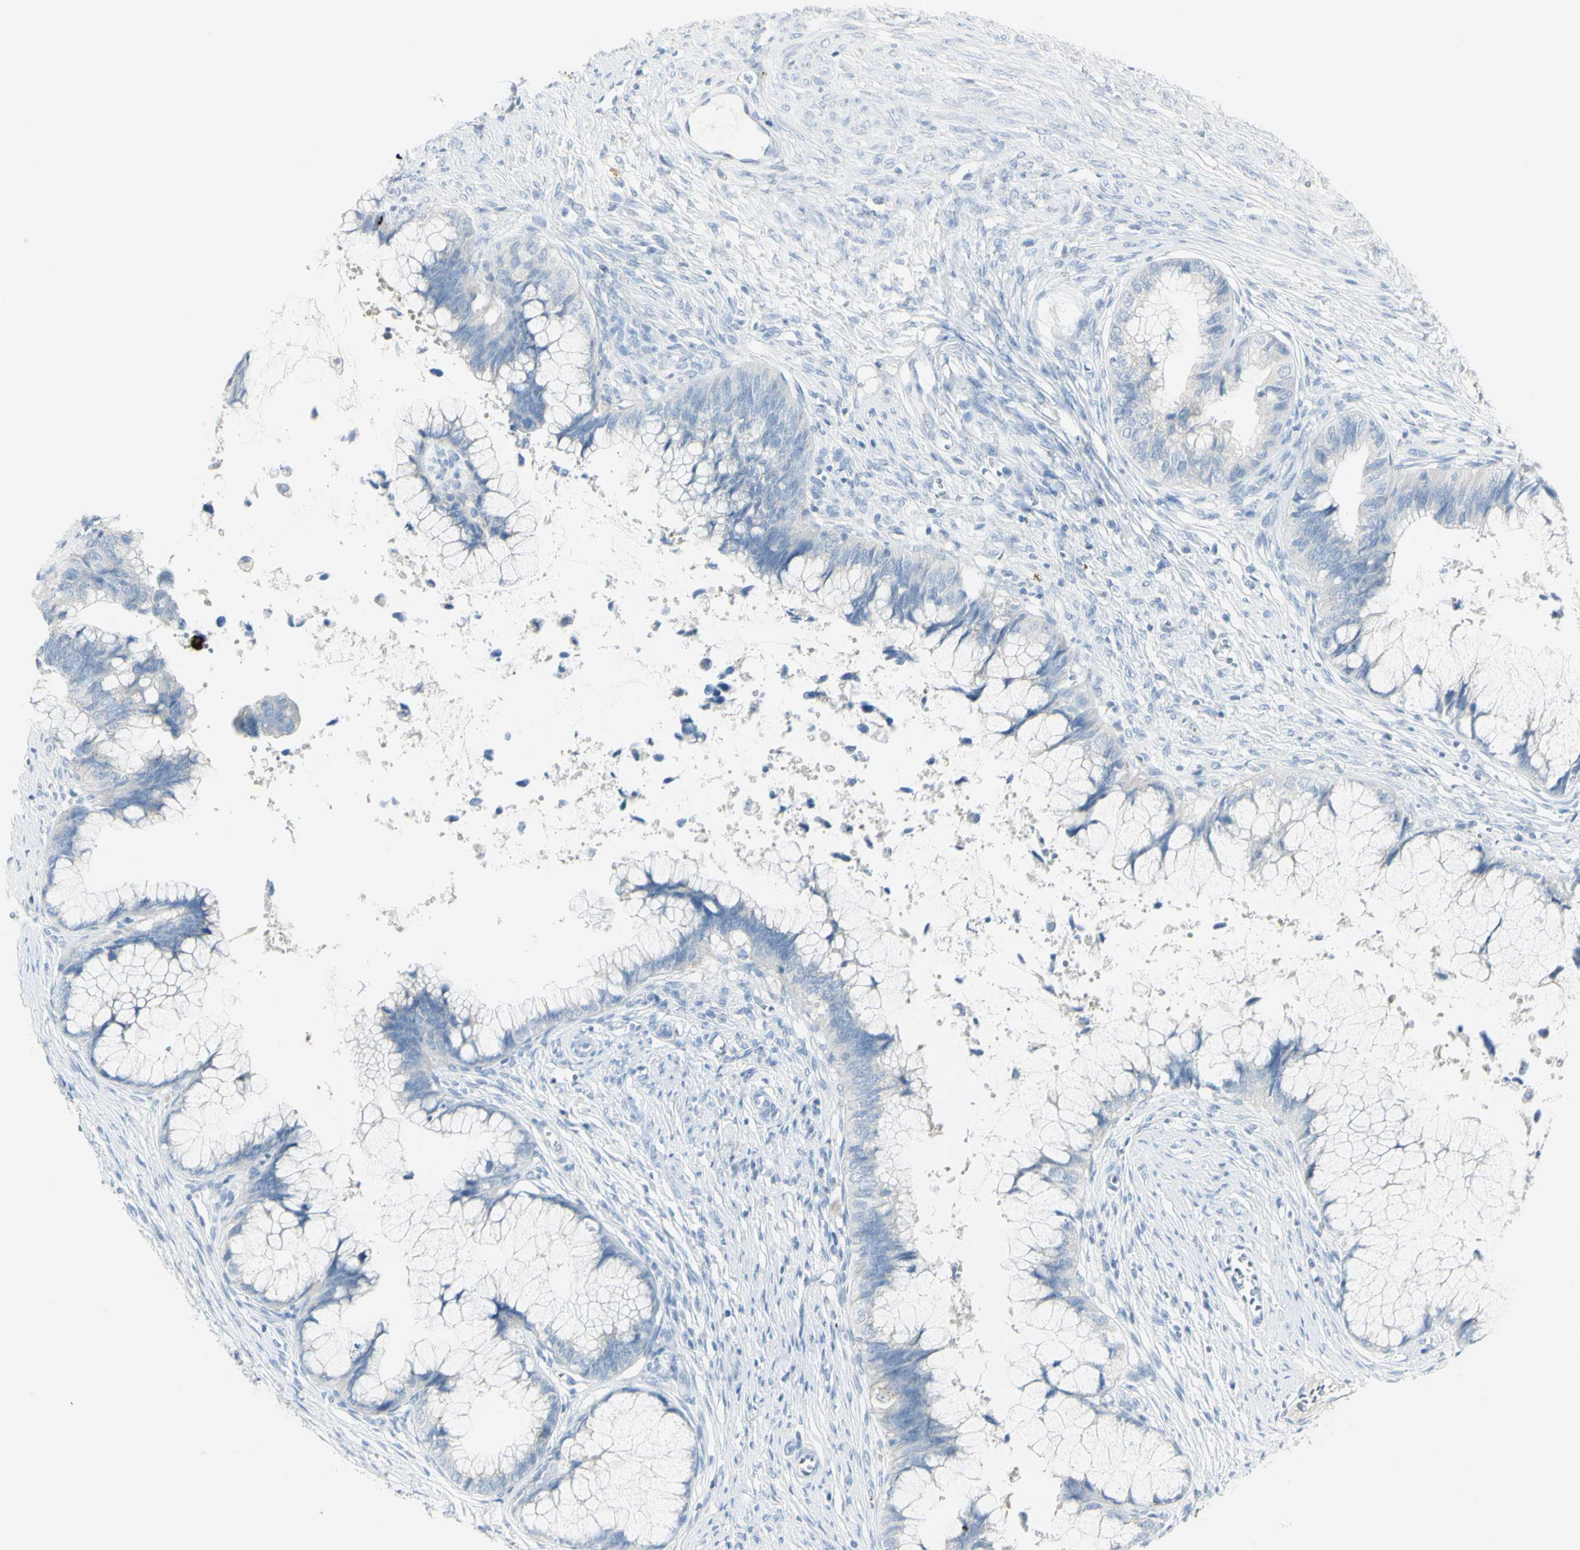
{"staining": {"intensity": "negative", "quantity": "none", "location": "none"}, "tissue": "cervical cancer", "cell_type": "Tumor cells", "image_type": "cancer", "snomed": [{"axis": "morphology", "description": "Adenocarcinoma, NOS"}, {"axis": "topography", "description": "Cervix"}], "caption": "IHC of human cervical cancer (adenocarcinoma) shows no positivity in tumor cells.", "gene": "CD207", "patient": {"sex": "female", "age": 44}}